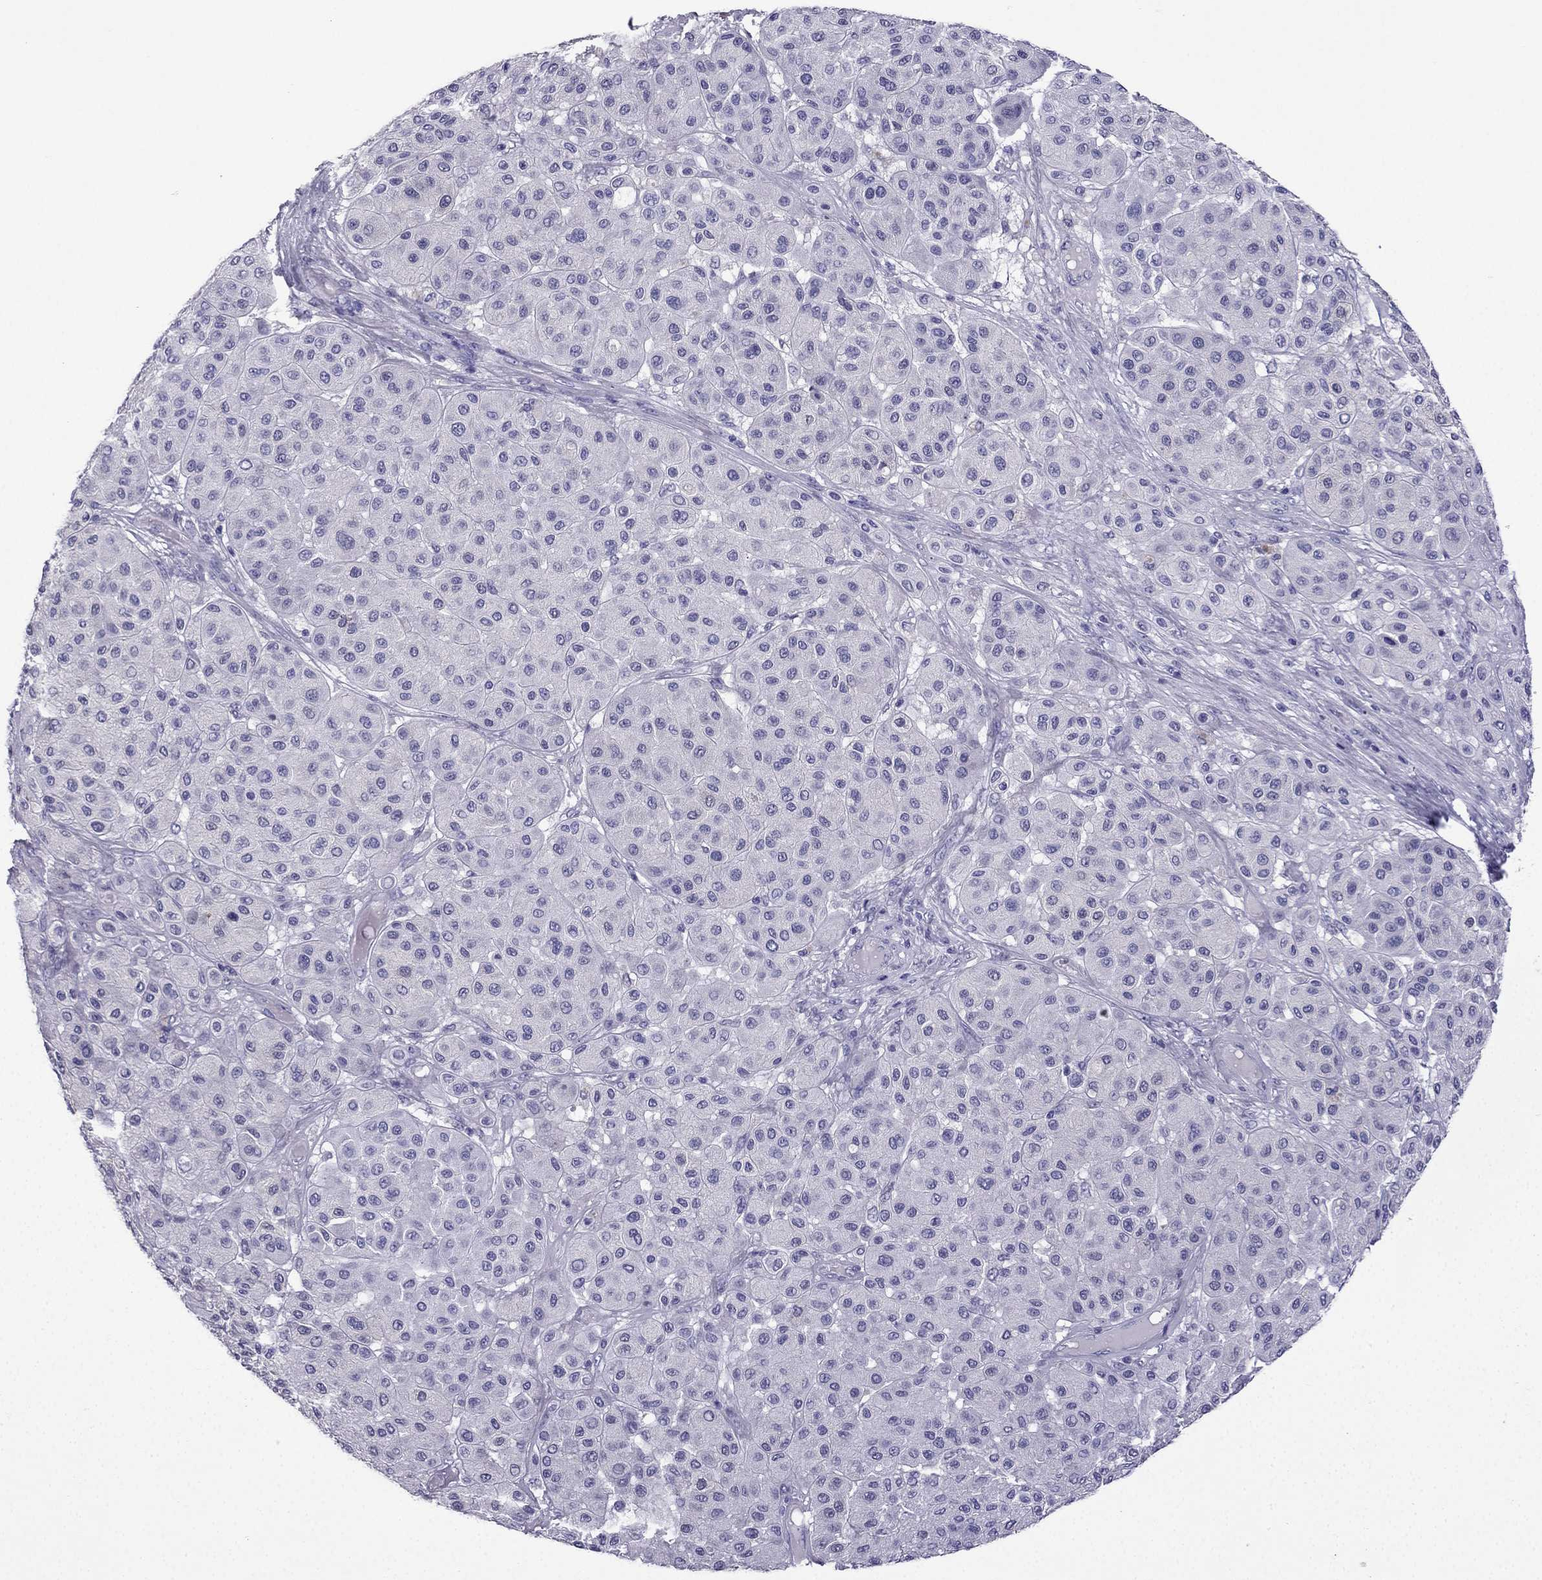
{"staining": {"intensity": "negative", "quantity": "none", "location": "none"}, "tissue": "melanoma", "cell_type": "Tumor cells", "image_type": "cancer", "snomed": [{"axis": "morphology", "description": "Malignant melanoma, Metastatic site"}, {"axis": "topography", "description": "Smooth muscle"}], "caption": "High power microscopy histopathology image of an immunohistochemistry (IHC) photomicrograph of malignant melanoma (metastatic site), revealing no significant positivity in tumor cells.", "gene": "NPTX1", "patient": {"sex": "male", "age": 41}}